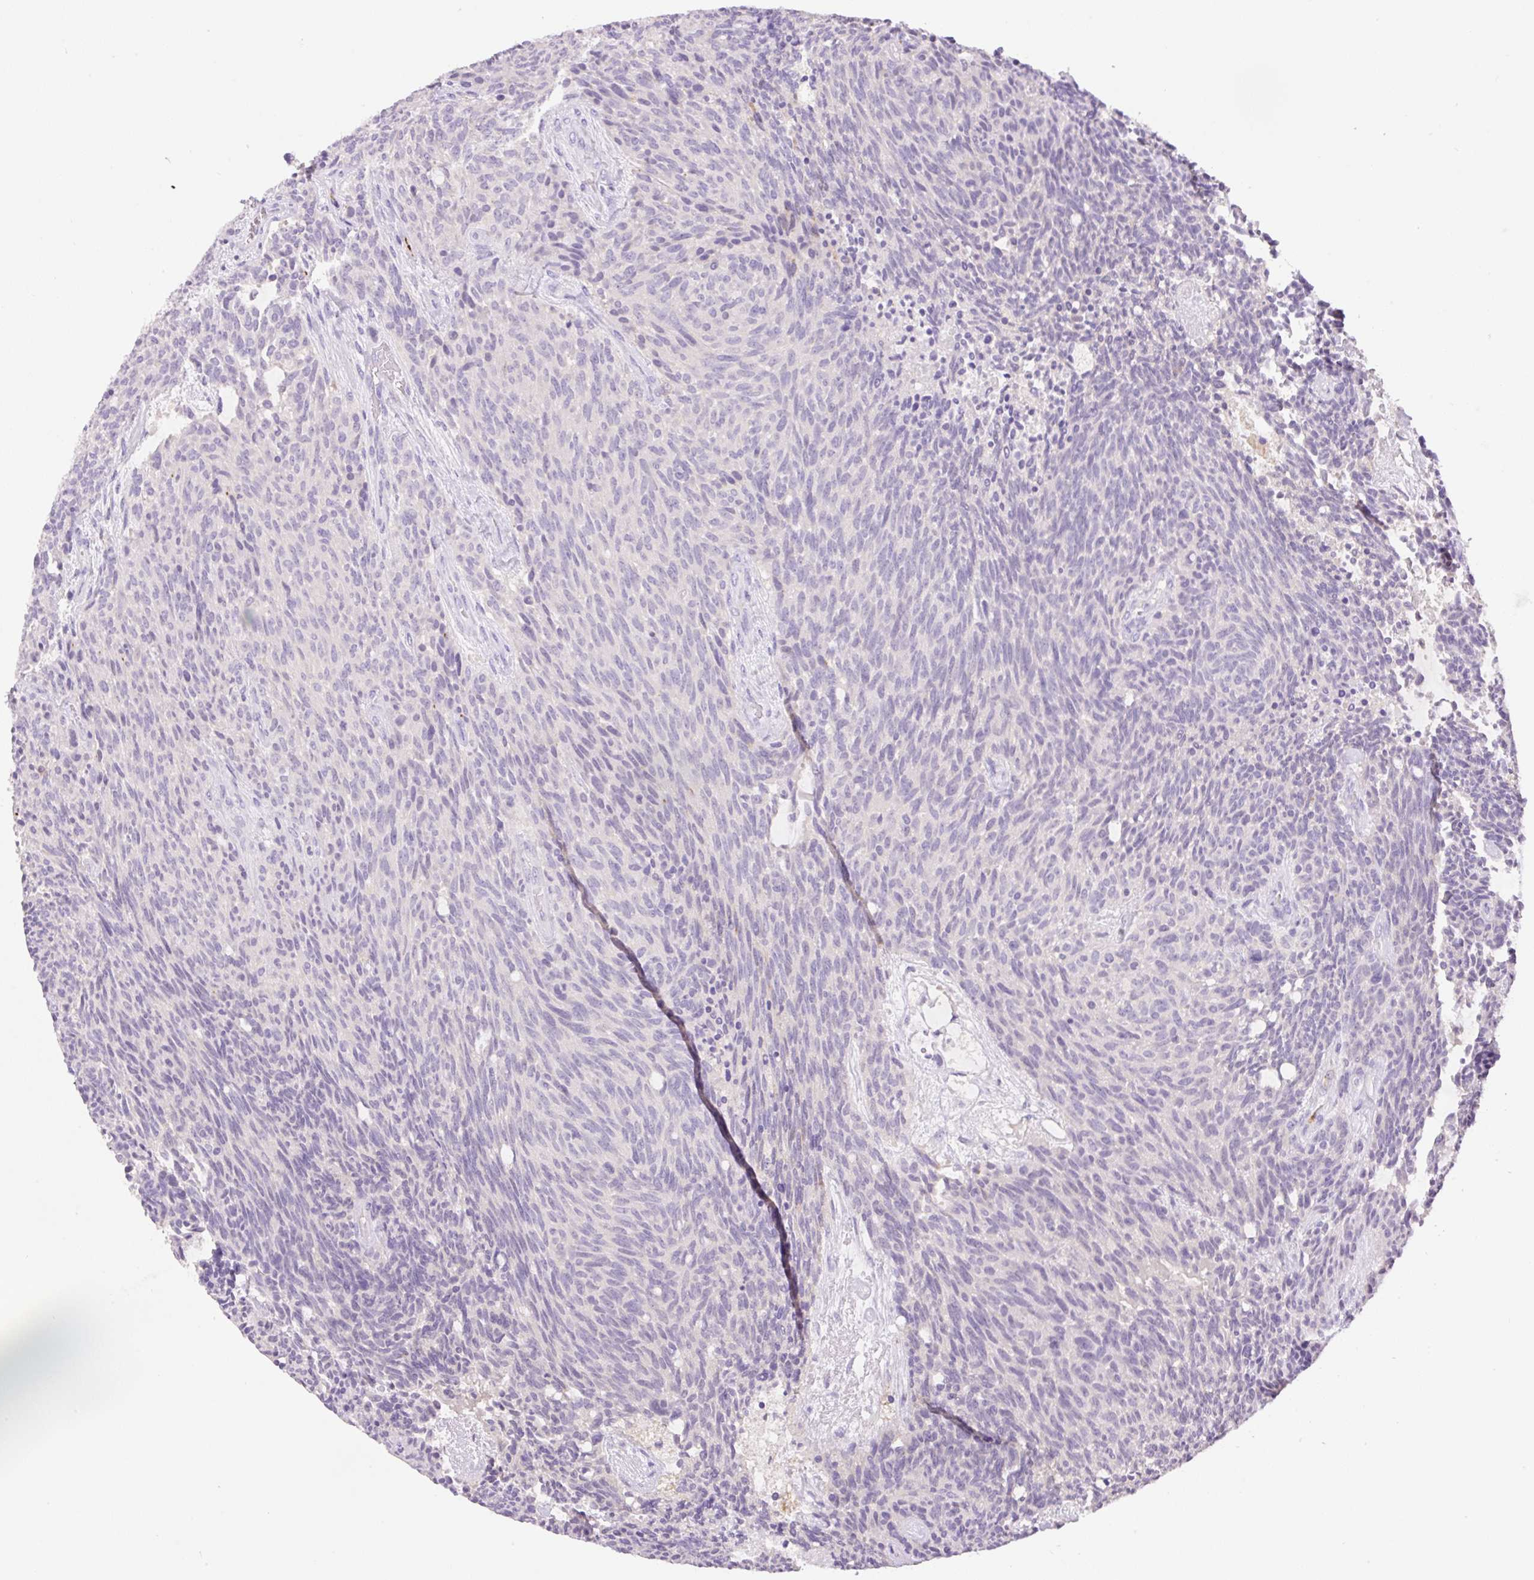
{"staining": {"intensity": "negative", "quantity": "none", "location": "none"}, "tissue": "carcinoid", "cell_type": "Tumor cells", "image_type": "cancer", "snomed": [{"axis": "morphology", "description": "Carcinoid, malignant, NOS"}, {"axis": "topography", "description": "Pancreas"}], "caption": "Immunohistochemistry (IHC) image of neoplastic tissue: human carcinoid stained with DAB (3,3'-diaminobenzidine) demonstrates no significant protein positivity in tumor cells.", "gene": "TDRD15", "patient": {"sex": "female", "age": 54}}